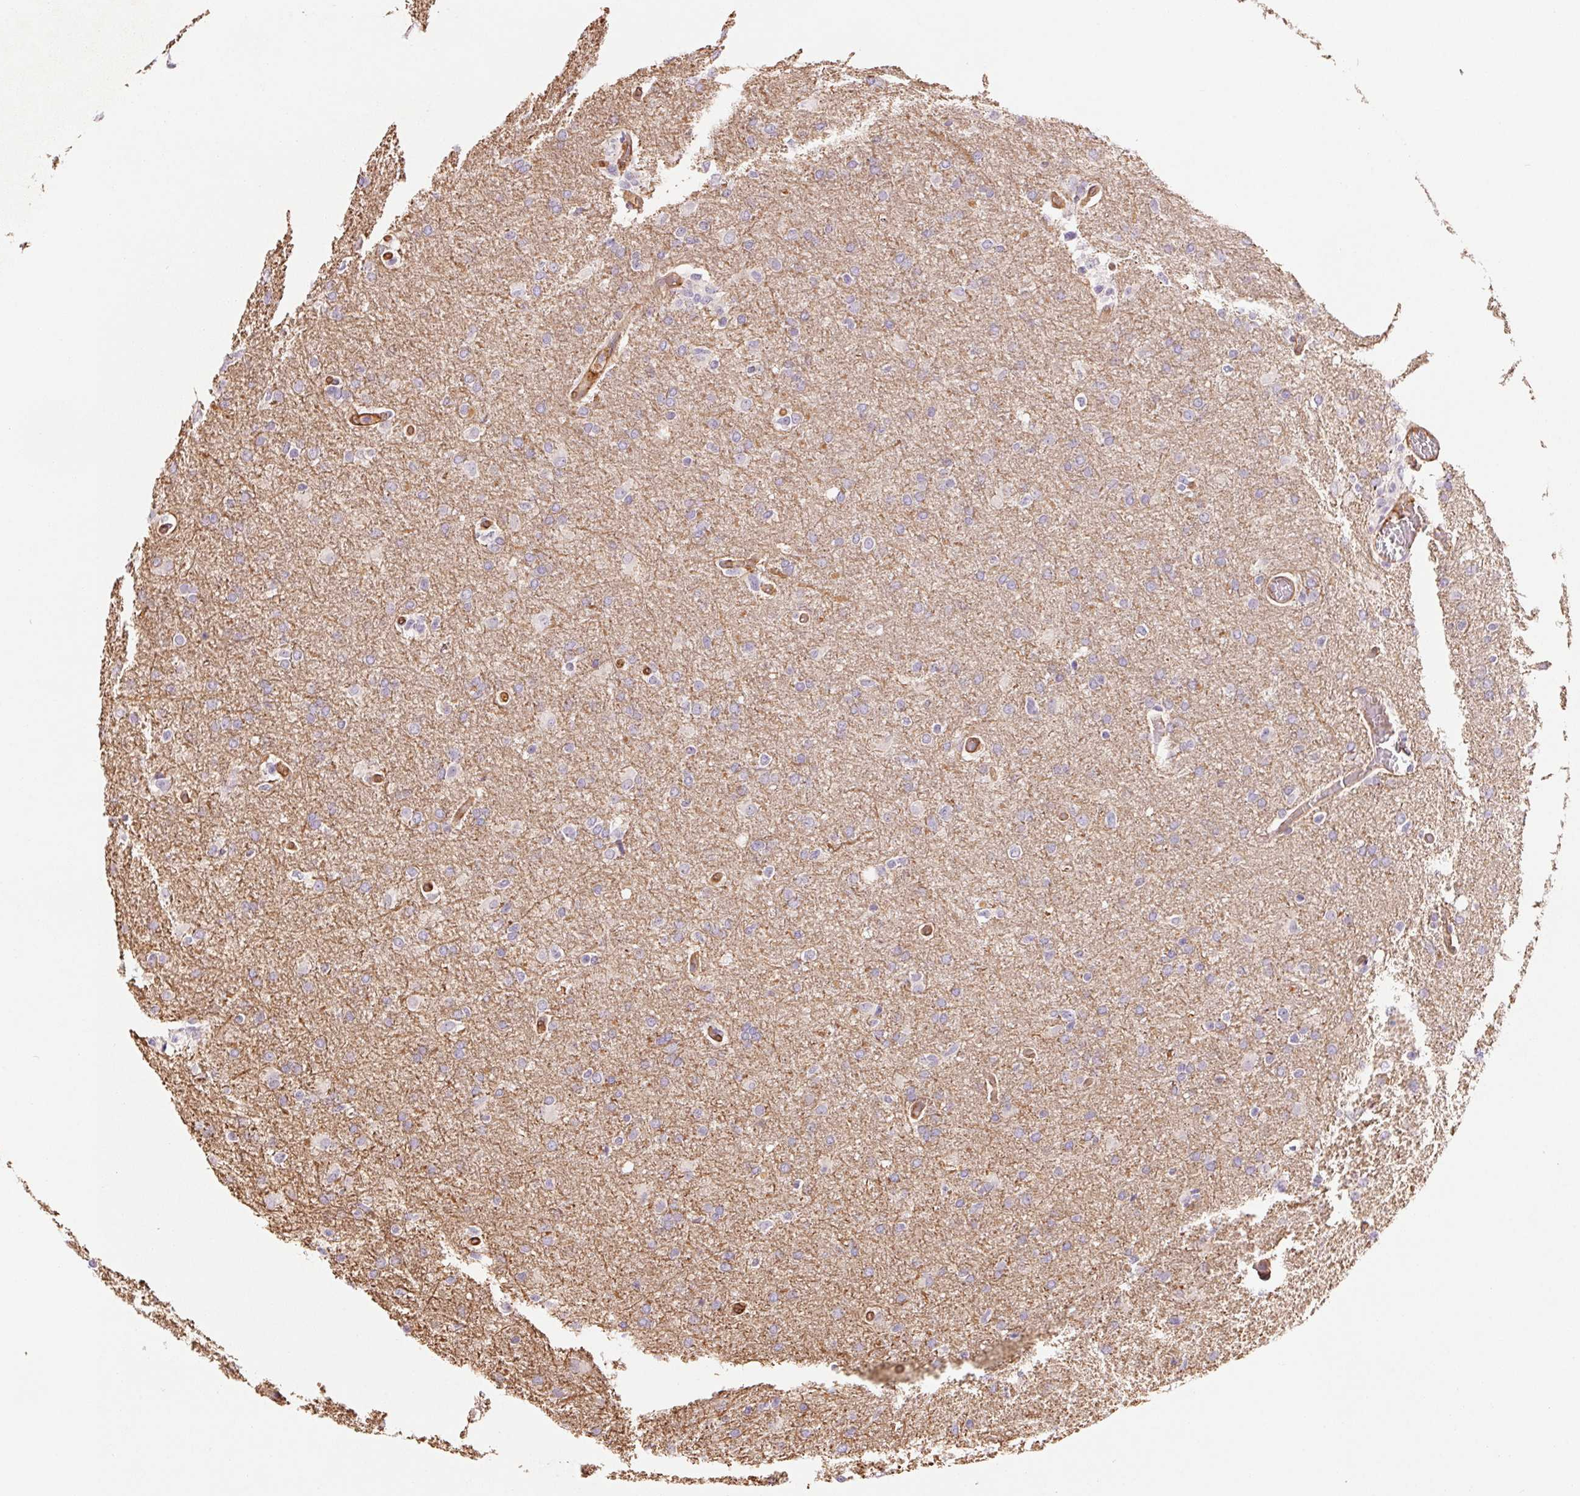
{"staining": {"intensity": "negative", "quantity": "none", "location": "none"}, "tissue": "glioma", "cell_type": "Tumor cells", "image_type": "cancer", "snomed": [{"axis": "morphology", "description": "Glioma, malignant, High grade"}, {"axis": "topography", "description": "Brain"}], "caption": "Tumor cells are negative for protein expression in human glioma.", "gene": "ANKRD13B", "patient": {"sex": "male", "age": 68}}